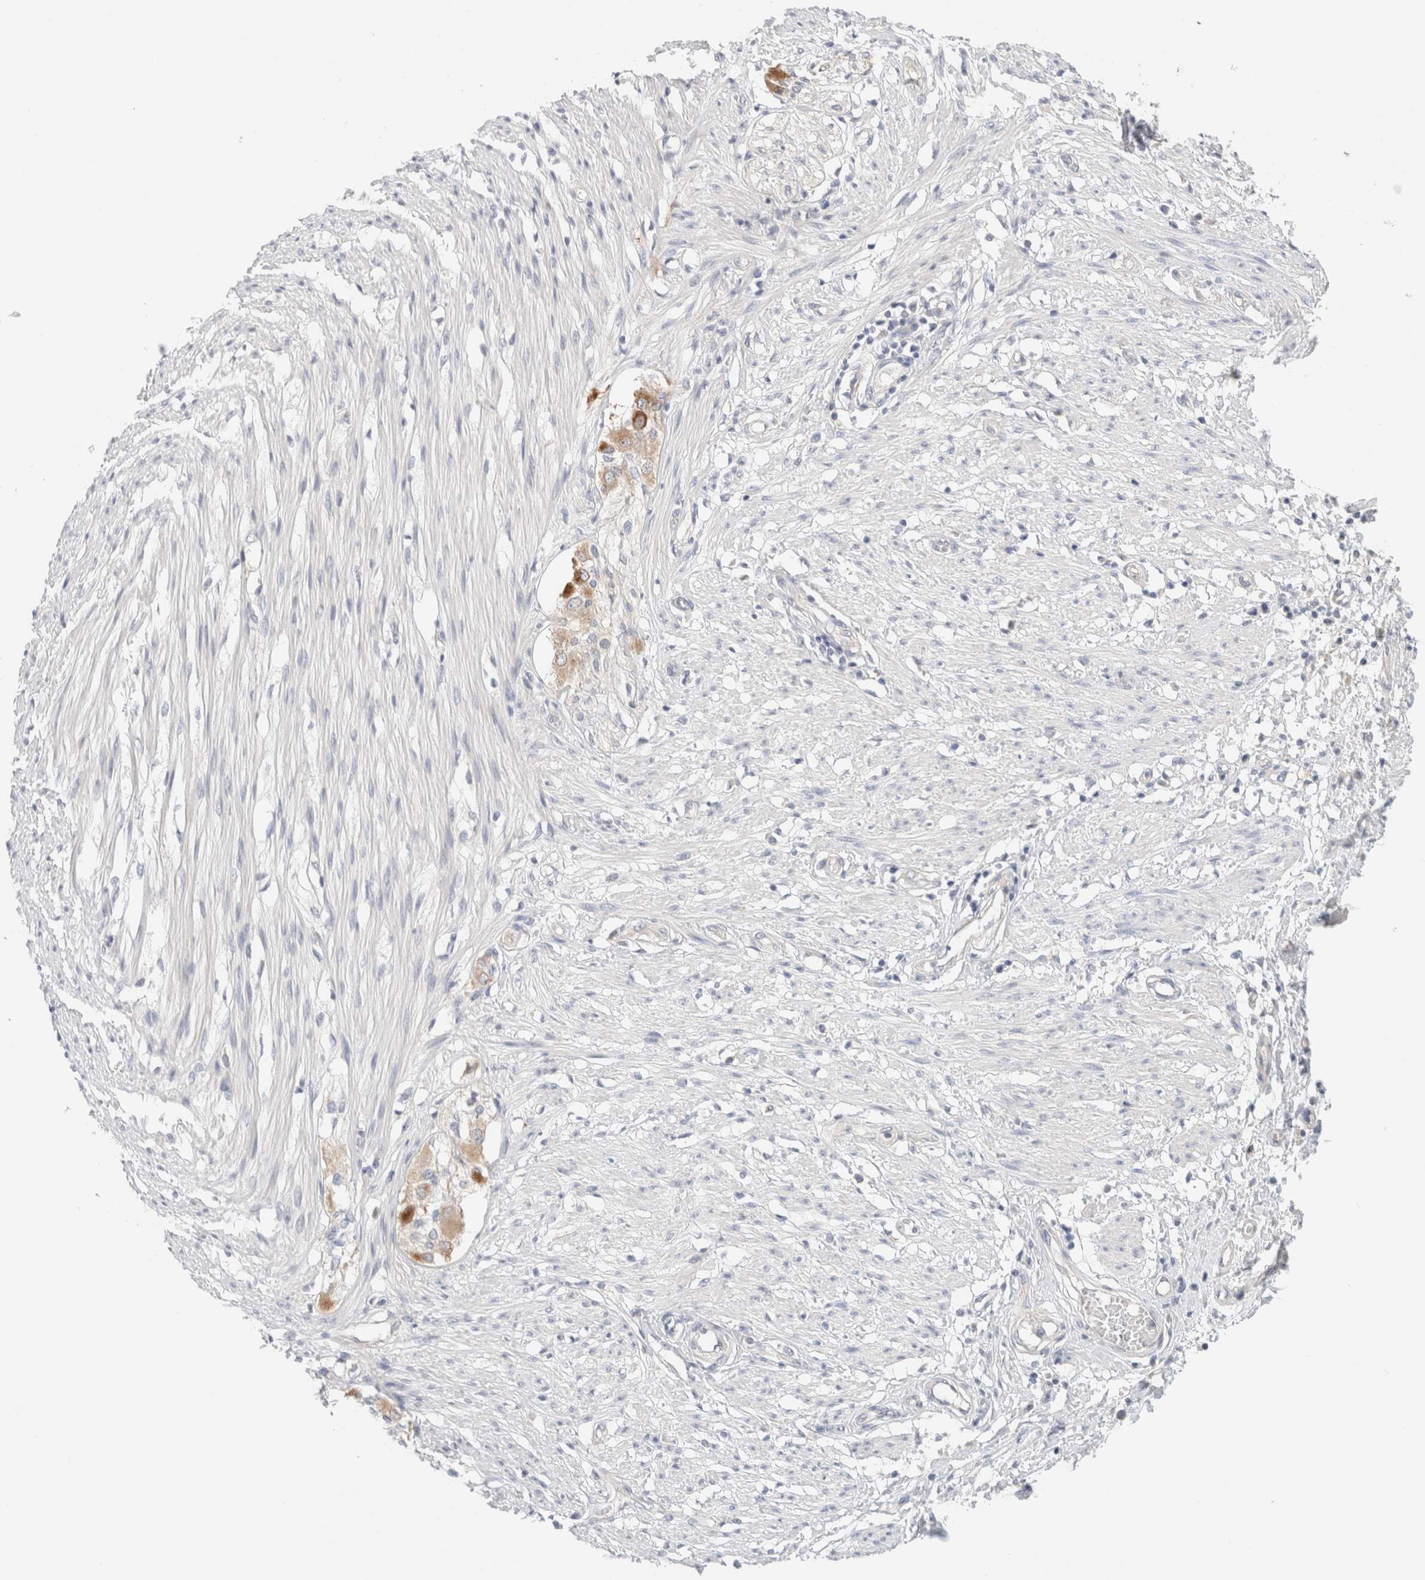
{"staining": {"intensity": "negative", "quantity": "none", "location": "none"}, "tissue": "smooth muscle", "cell_type": "Smooth muscle cells", "image_type": "normal", "snomed": [{"axis": "morphology", "description": "Normal tissue, NOS"}, {"axis": "morphology", "description": "Adenocarcinoma, NOS"}, {"axis": "topography", "description": "Smooth muscle"}, {"axis": "topography", "description": "Colon"}], "caption": "Photomicrograph shows no protein staining in smooth muscle cells of normal smooth muscle. The staining was performed using DAB (3,3'-diaminobenzidine) to visualize the protein expression in brown, while the nuclei were stained in blue with hematoxylin (Magnification: 20x).", "gene": "SDR16C5", "patient": {"sex": "male", "age": 14}}